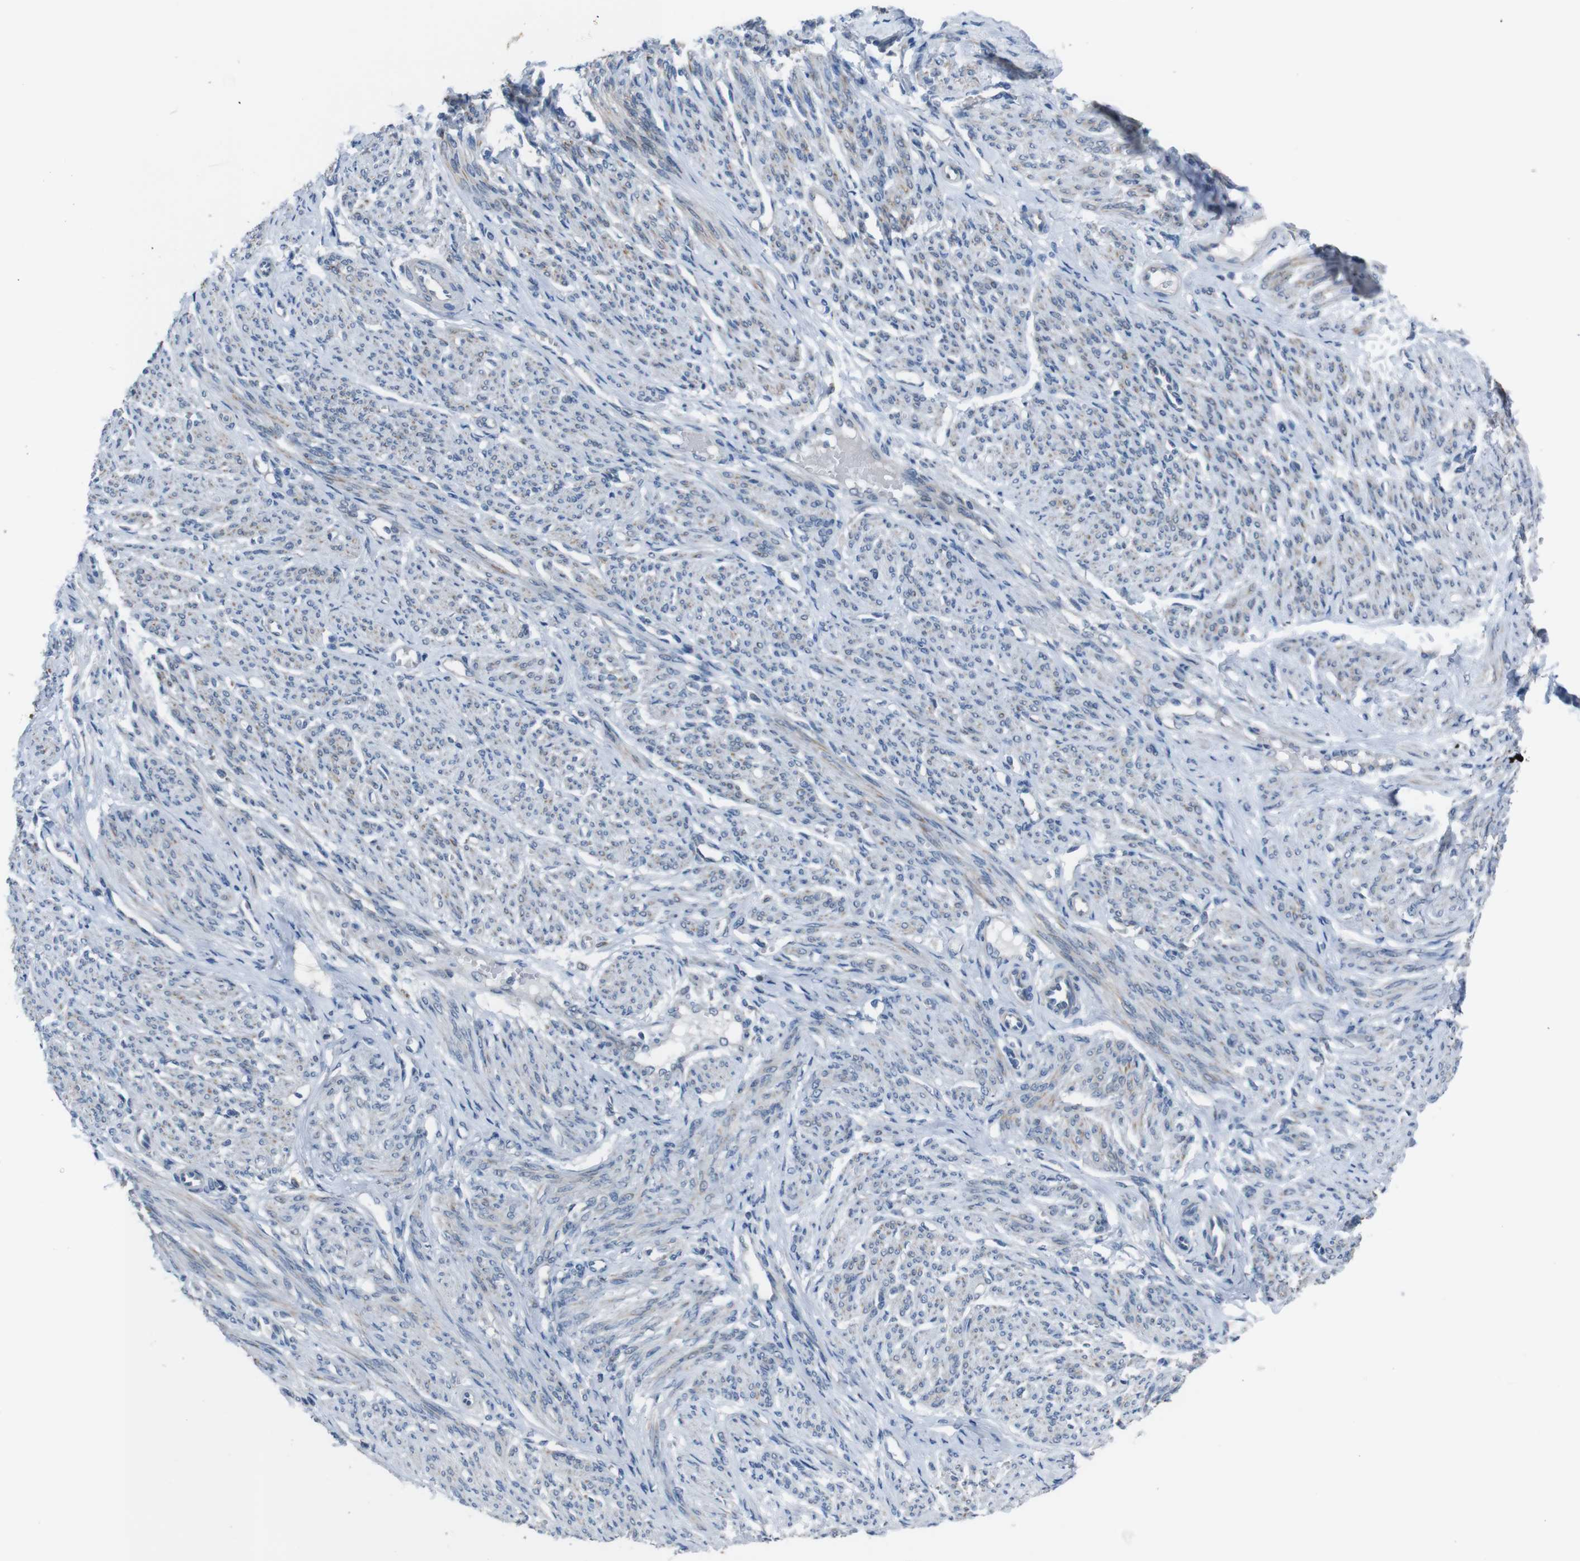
{"staining": {"intensity": "weak", "quantity": "25%-75%", "location": "cytoplasmic/membranous"}, "tissue": "smooth muscle", "cell_type": "Smooth muscle cells", "image_type": "normal", "snomed": [{"axis": "morphology", "description": "Normal tissue, NOS"}, {"axis": "topography", "description": "Smooth muscle"}], "caption": "Immunohistochemical staining of unremarkable smooth muscle reveals 25%-75% levels of weak cytoplasmic/membranous protein positivity in about 25%-75% of smooth muscle cells.", "gene": "CDH22", "patient": {"sex": "female", "age": 65}}